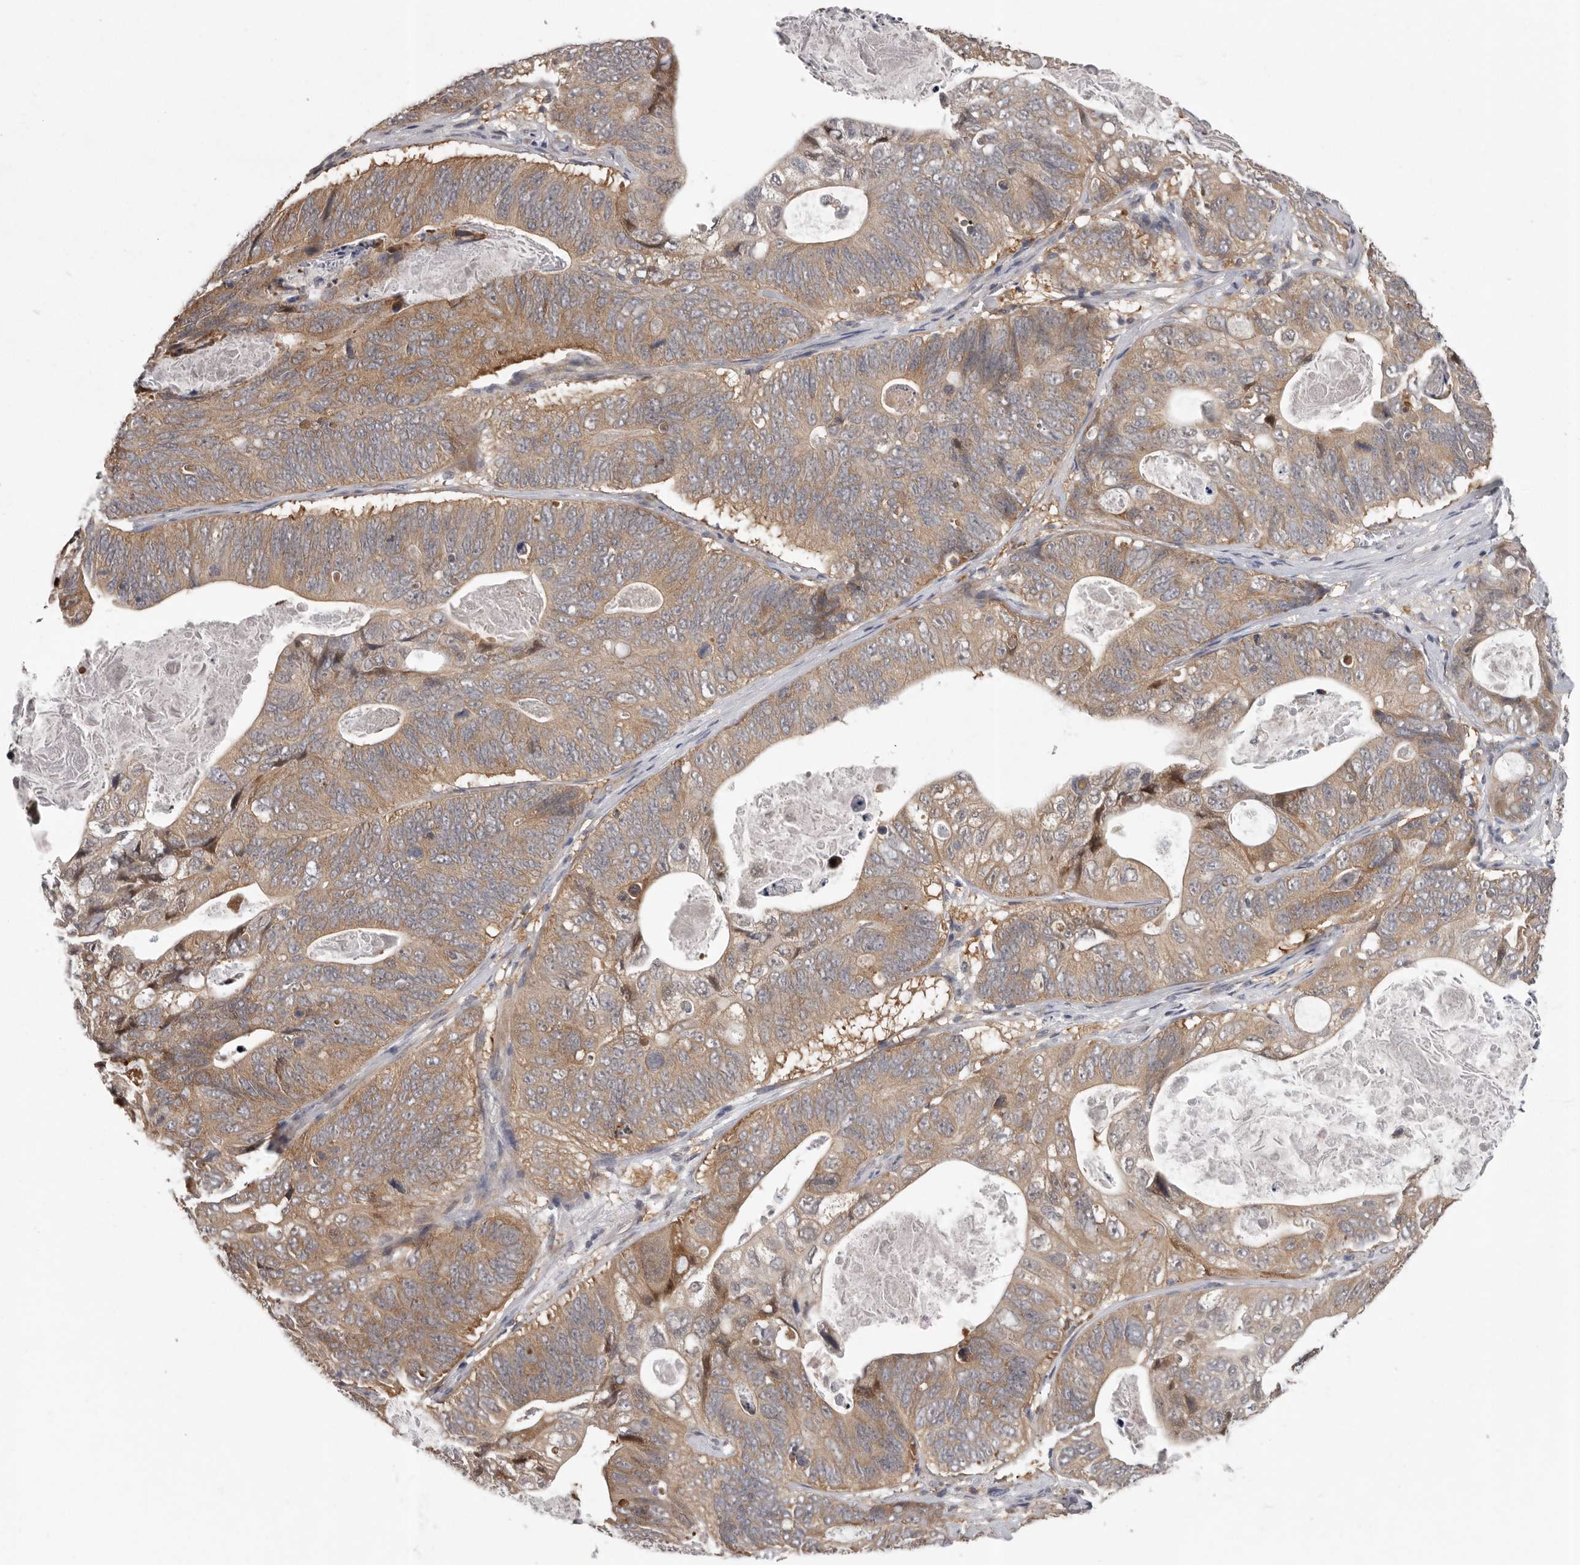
{"staining": {"intensity": "moderate", "quantity": ">75%", "location": "cytoplasmic/membranous"}, "tissue": "stomach cancer", "cell_type": "Tumor cells", "image_type": "cancer", "snomed": [{"axis": "morphology", "description": "Normal tissue, NOS"}, {"axis": "morphology", "description": "Adenocarcinoma, NOS"}, {"axis": "topography", "description": "Stomach"}], "caption": "About >75% of tumor cells in human stomach cancer (adenocarcinoma) display moderate cytoplasmic/membranous protein staining as visualized by brown immunohistochemical staining.", "gene": "RALGPS2", "patient": {"sex": "female", "age": 89}}